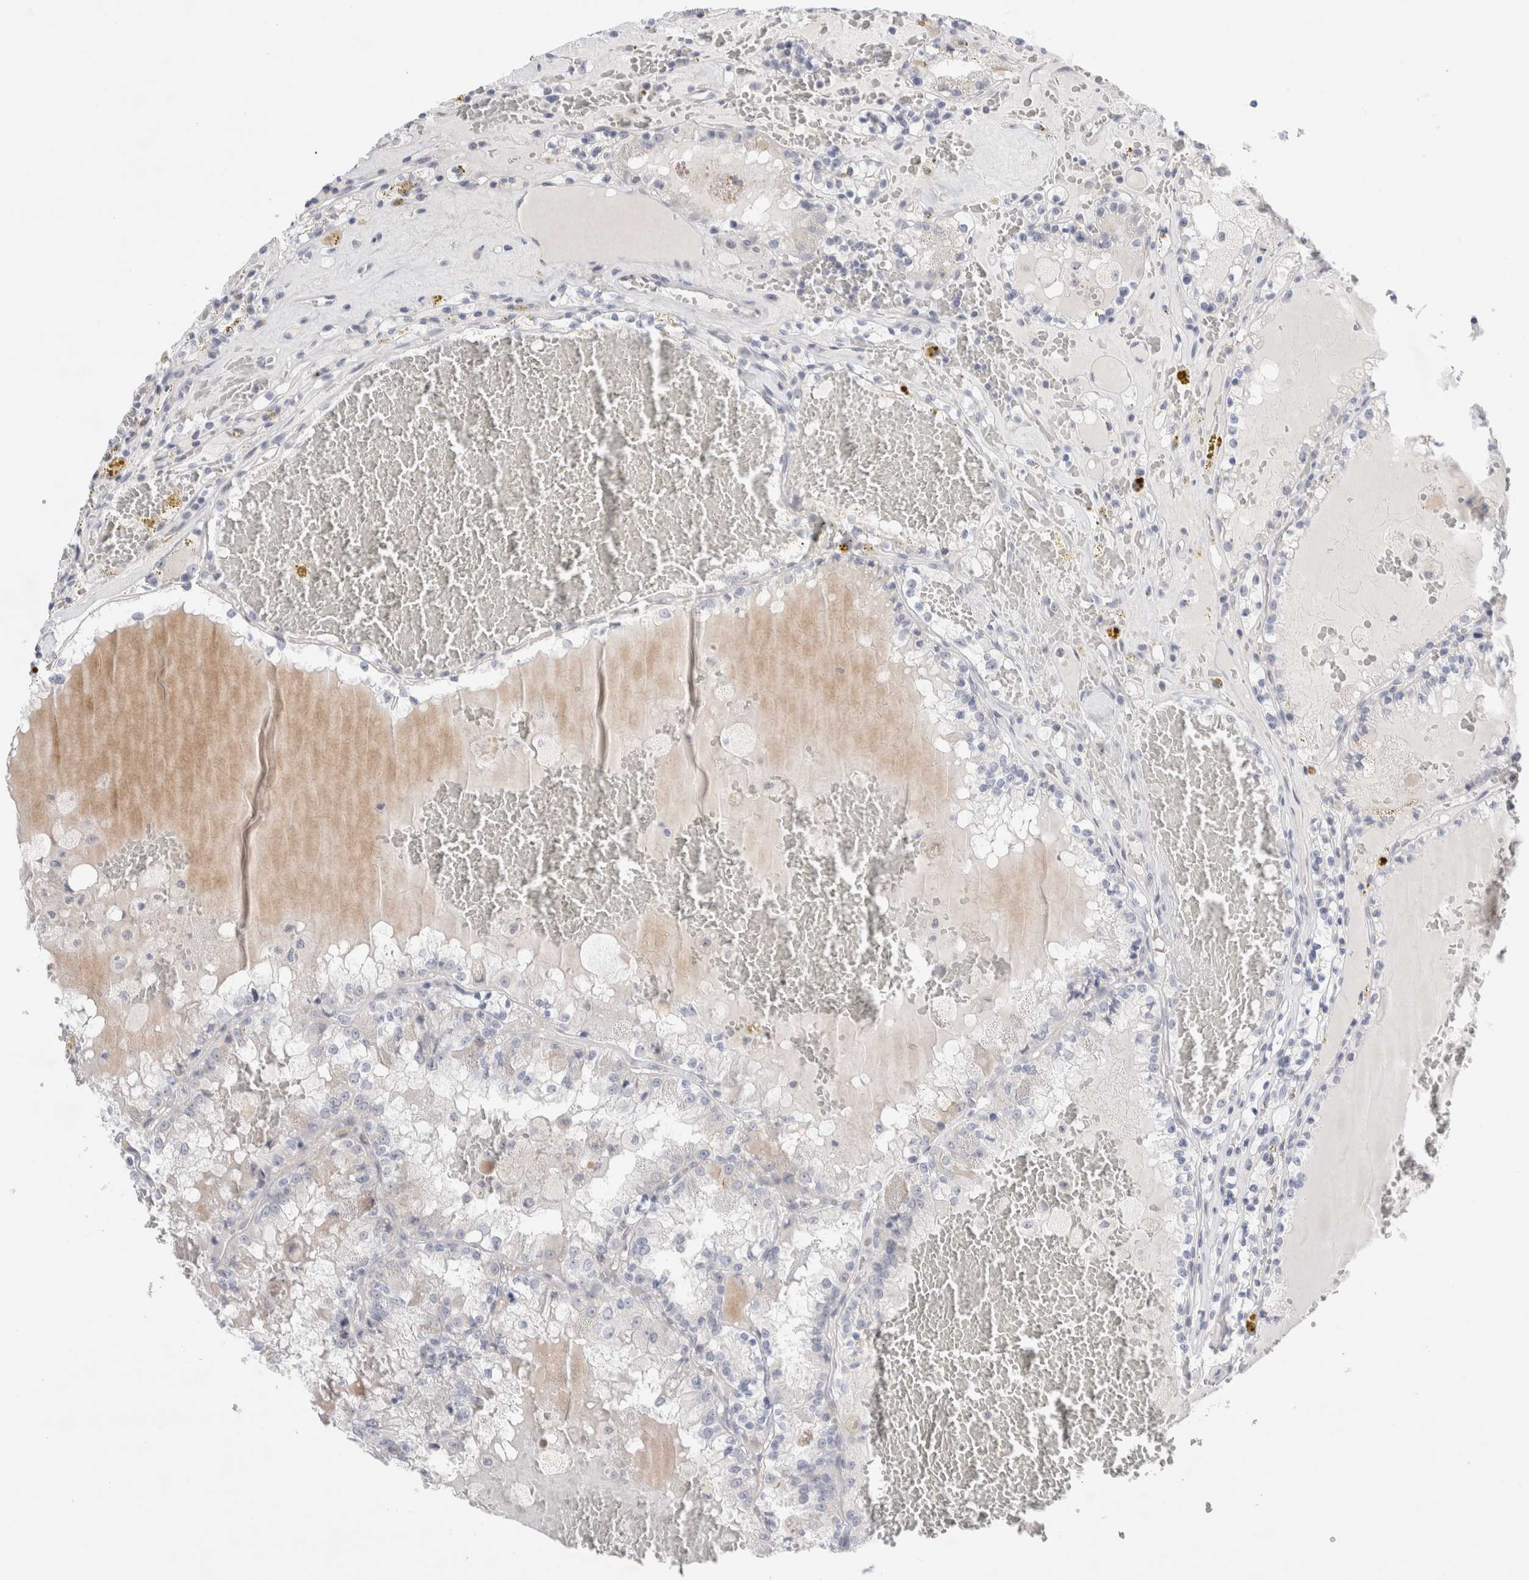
{"staining": {"intensity": "negative", "quantity": "none", "location": "none"}, "tissue": "renal cancer", "cell_type": "Tumor cells", "image_type": "cancer", "snomed": [{"axis": "morphology", "description": "Adenocarcinoma, NOS"}, {"axis": "topography", "description": "Kidney"}], "caption": "This is an immunohistochemistry (IHC) micrograph of human renal cancer (adenocarcinoma). There is no staining in tumor cells.", "gene": "SLC22A12", "patient": {"sex": "female", "age": 56}}